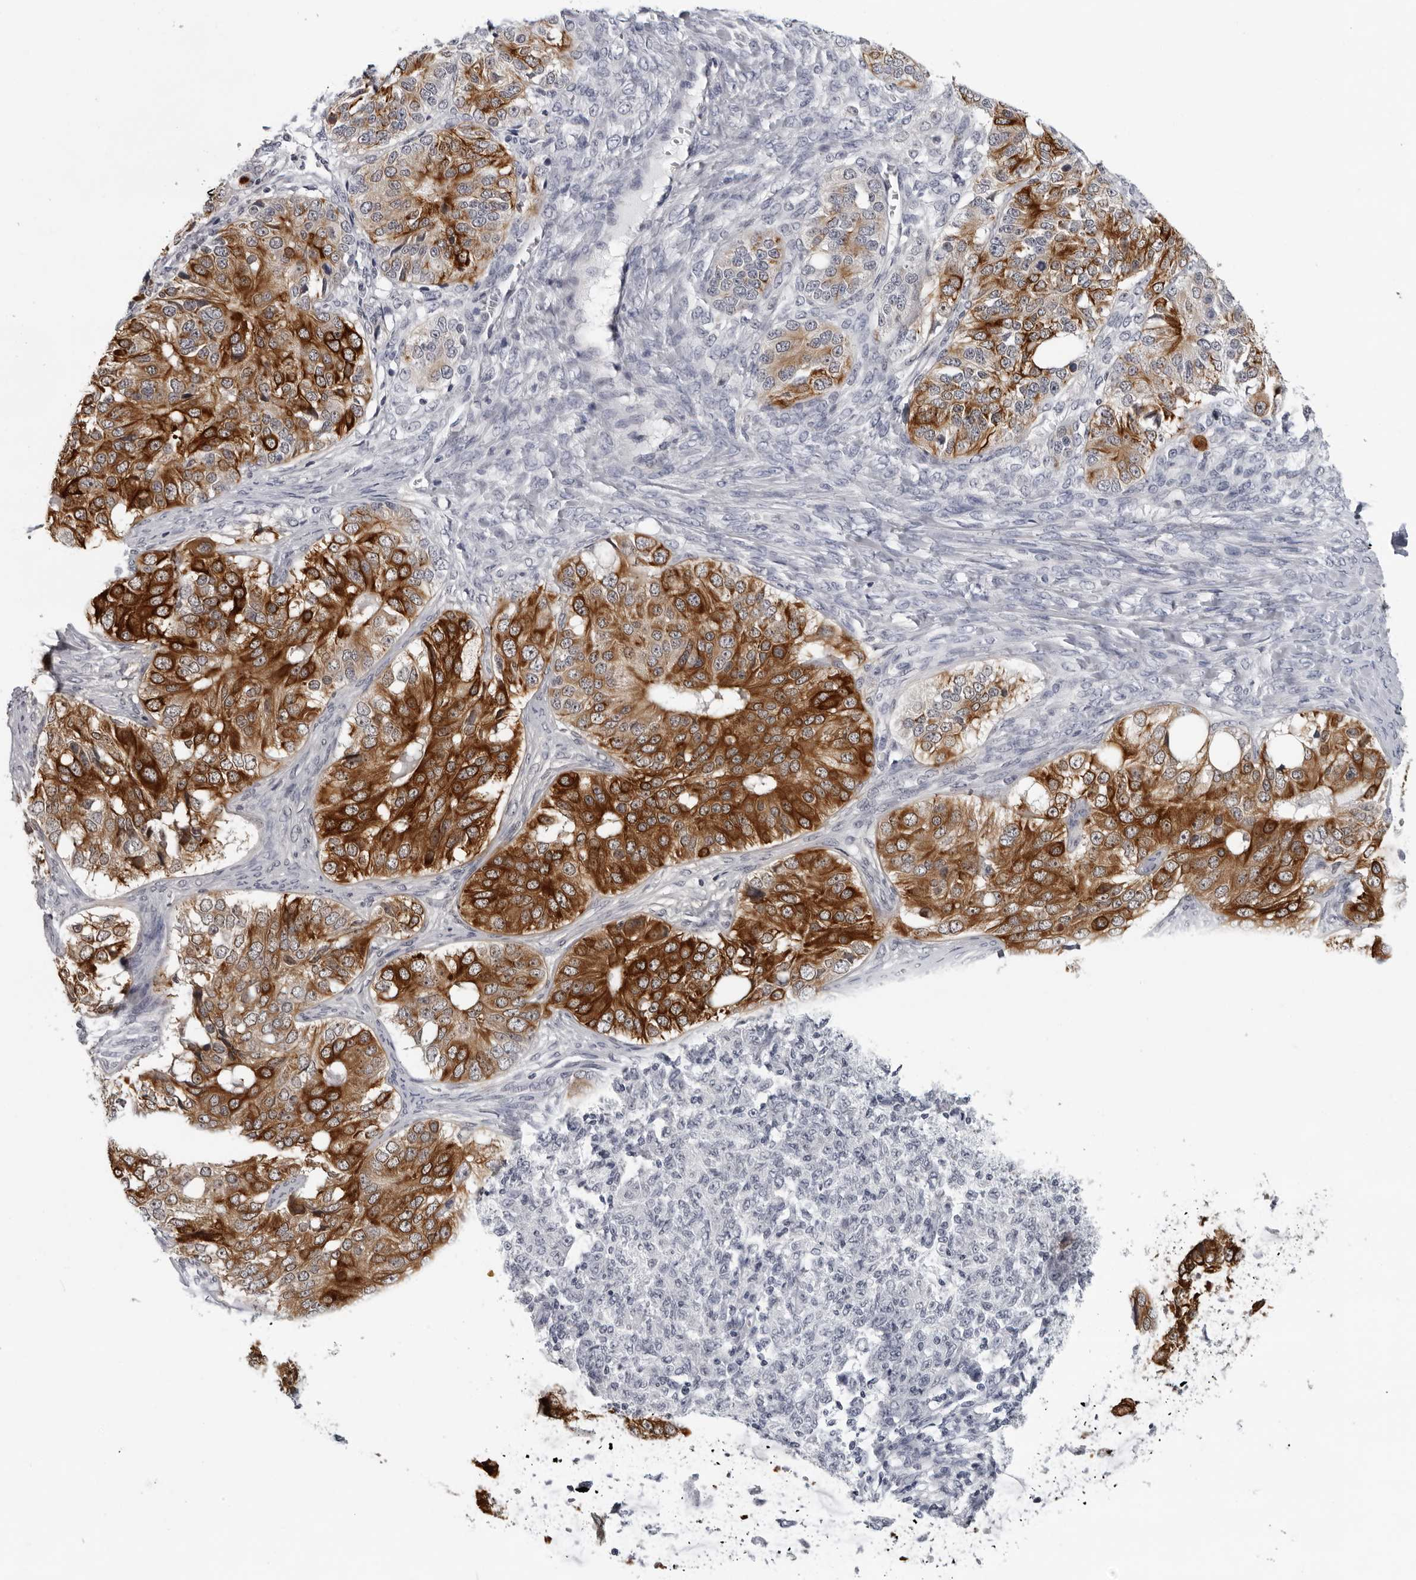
{"staining": {"intensity": "strong", "quantity": ">75%", "location": "cytoplasmic/membranous"}, "tissue": "ovarian cancer", "cell_type": "Tumor cells", "image_type": "cancer", "snomed": [{"axis": "morphology", "description": "Carcinoma, endometroid"}, {"axis": "topography", "description": "Ovary"}], "caption": "Human ovarian cancer (endometroid carcinoma) stained for a protein (brown) reveals strong cytoplasmic/membranous positive staining in approximately >75% of tumor cells.", "gene": "CCDC28B", "patient": {"sex": "female", "age": 51}}